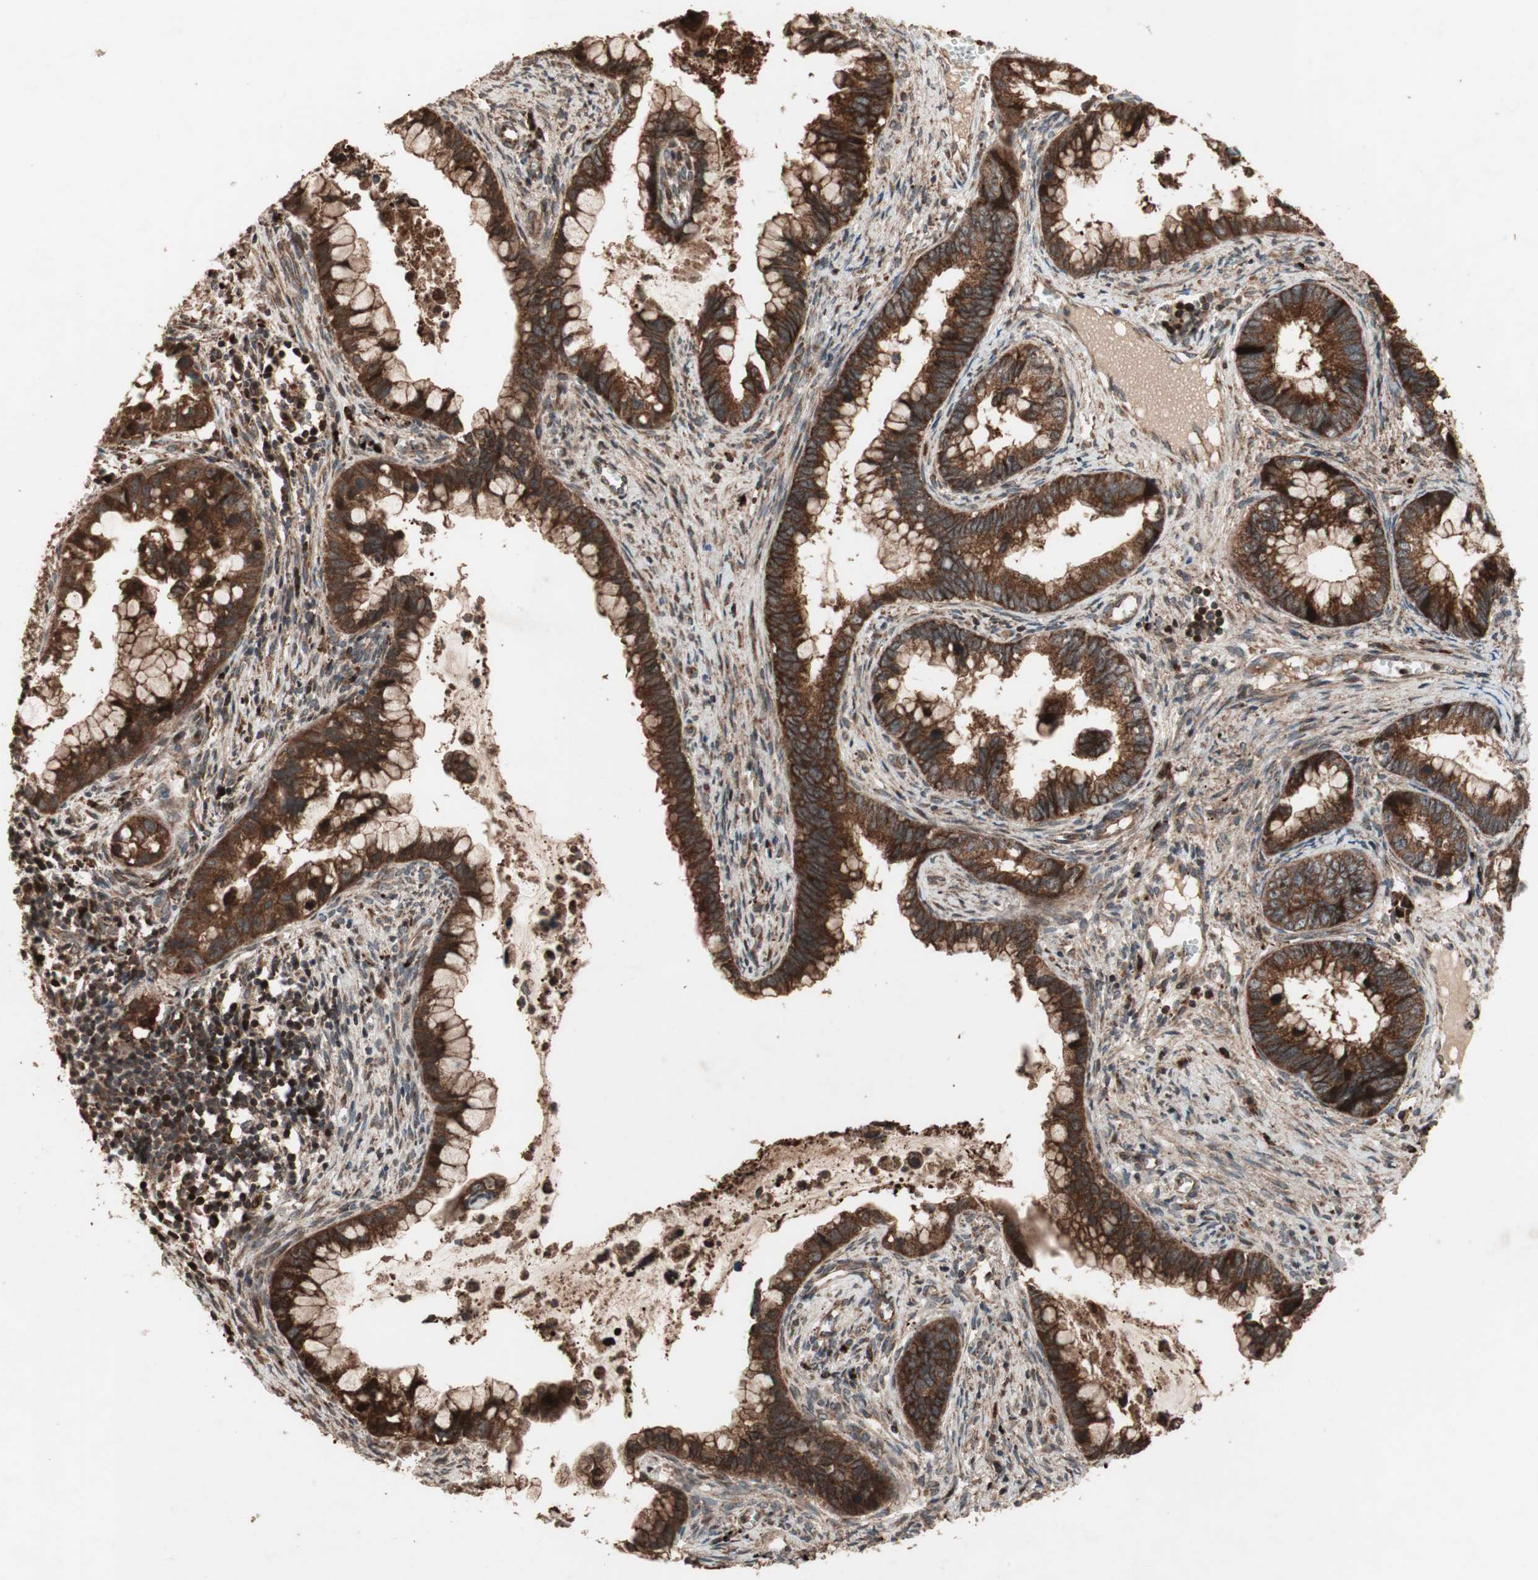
{"staining": {"intensity": "strong", "quantity": ">75%", "location": "cytoplasmic/membranous"}, "tissue": "cervical cancer", "cell_type": "Tumor cells", "image_type": "cancer", "snomed": [{"axis": "morphology", "description": "Adenocarcinoma, NOS"}, {"axis": "topography", "description": "Cervix"}], "caption": "Immunohistochemistry (IHC) histopathology image of cervical cancer (adenocarcinoma) stained for a protein (brown), which displays high levels of strong cytoplasmic/membranous expression in approximately >75% of tumor cells.", "gene": "RAB1A", "patient": {"sex": "female", "age": 44}}